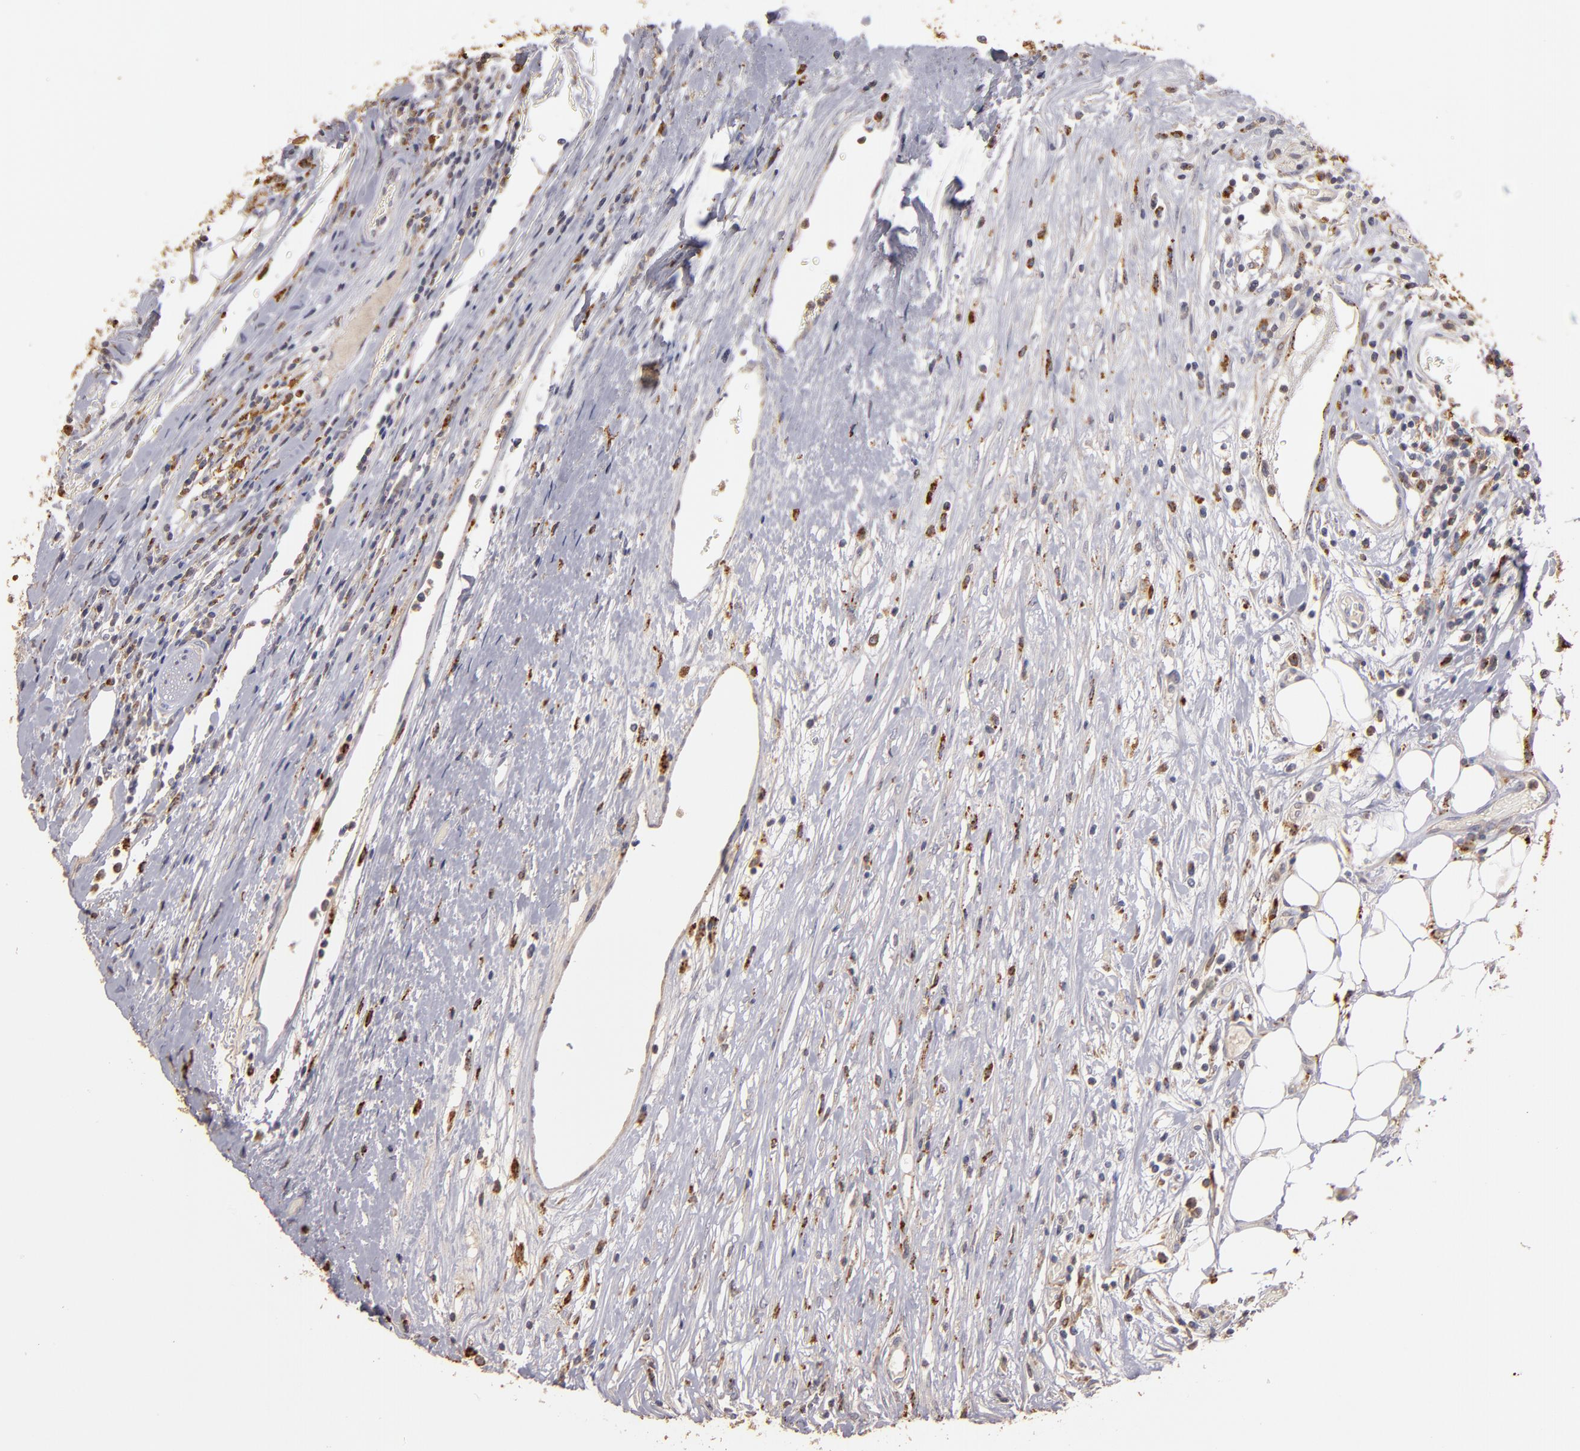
{"staining": {"intensity": "weak", "quantity": ">75%", "location": "cytoplasmic/membranous"}, "tissue": "colorectal cancer", "cell_type": "Tumor cells", "image_type": "cancer", "snomed": [{"axis": "morphology", "description": "Adenocarcinoma, NOS"}, {"axis": "topography", "description": "Colon"}], "caption": "Adenocarcinoma (colorectal) was stained to show a protein in brown. There is low levels of weak cytoplasmic/membranous staining in about >75% of tumor cells.", "gene": "TRAF1", "patient": {"sex": "female", "age": 53}}